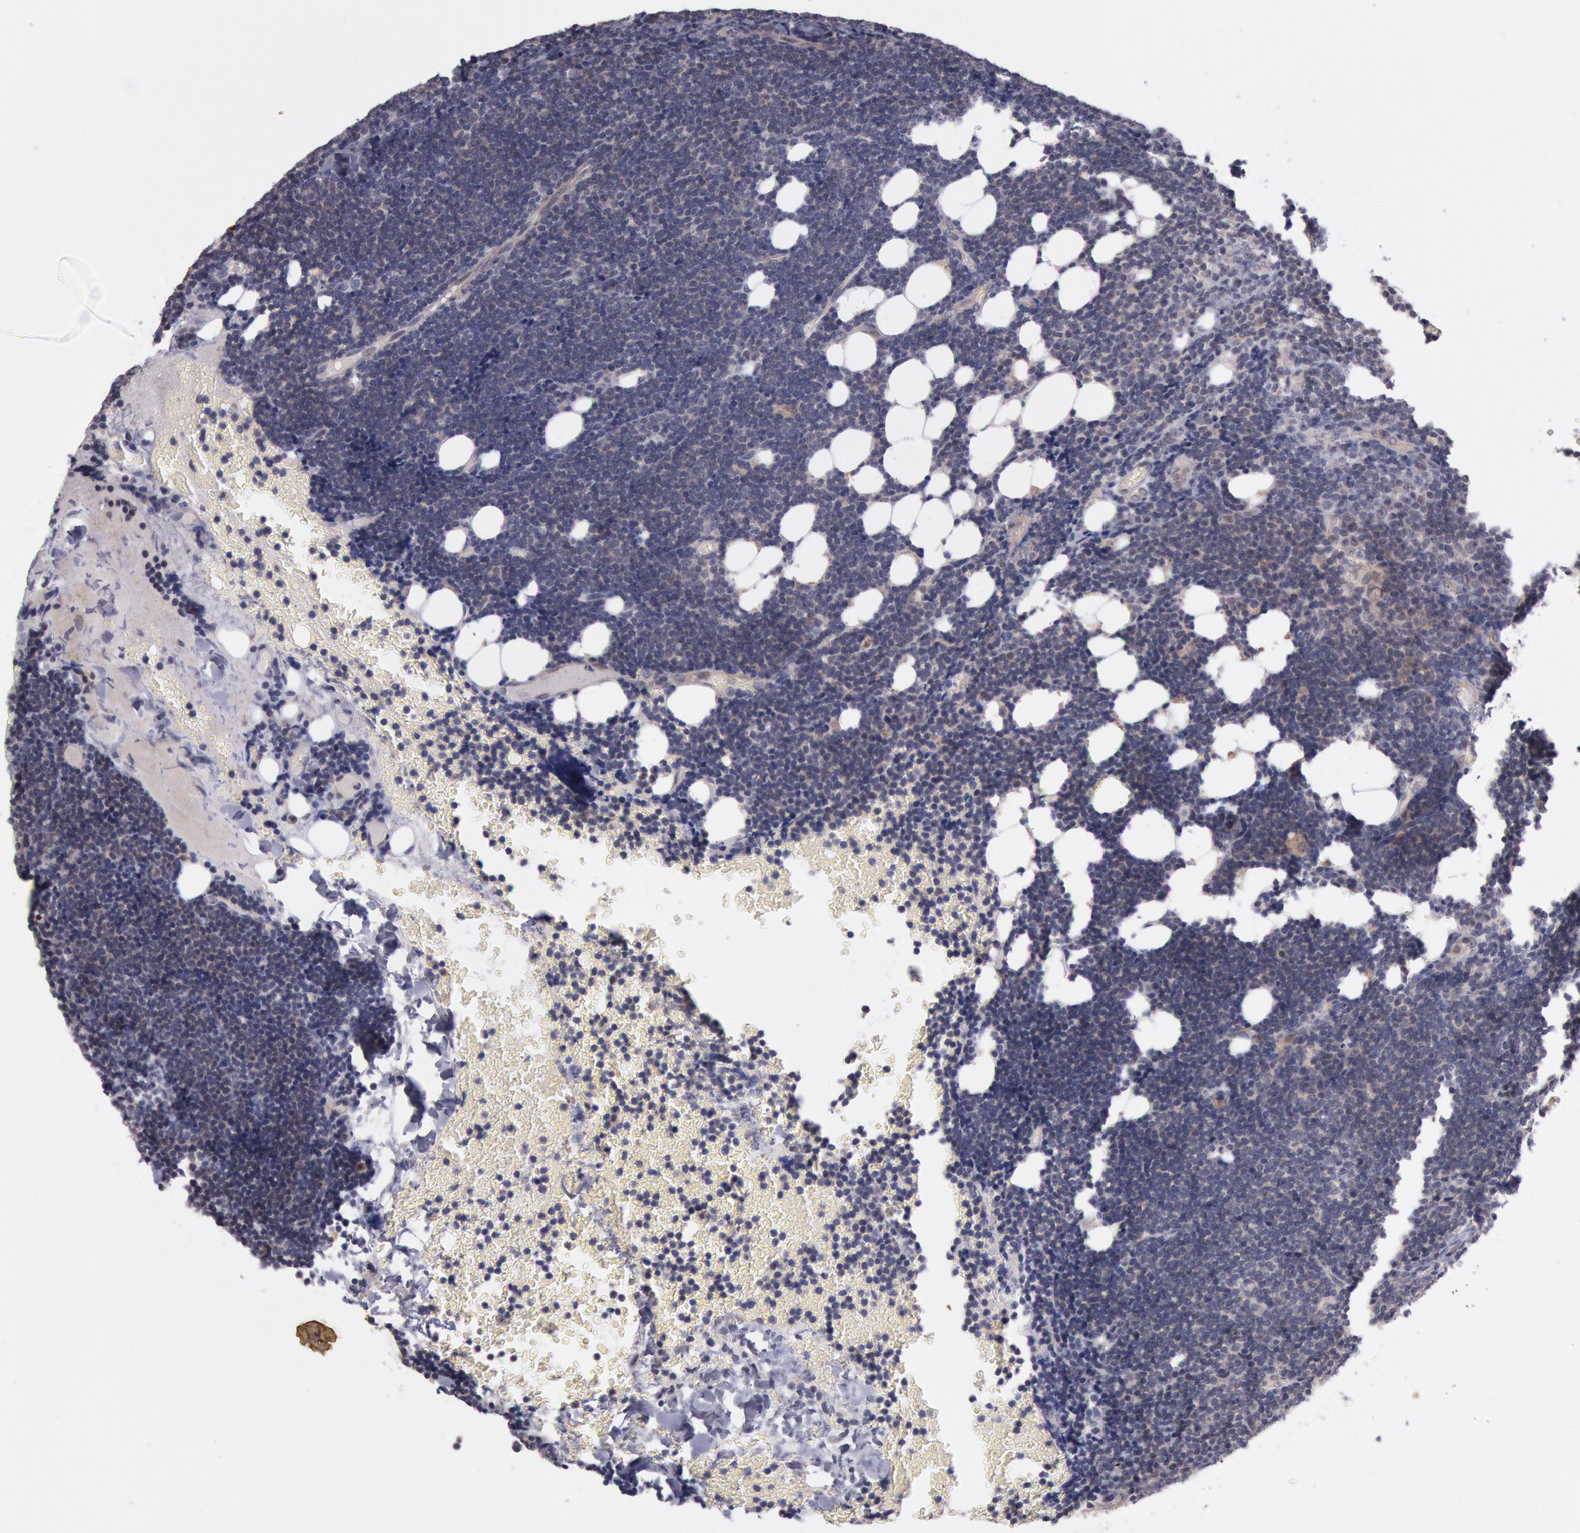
{"staining": {"intensity": "weak", "quantity": "25%-75%", "location": "cytoplasmic/membranous"}, "tissue": "lymphoma", "cell_type": "Tumor cells", "image_type": "cancer", "snomed": [{"axis": "morphology", "description": "Malignant lymphoma, non-Hodgkin's type, Low grade"}, {"axis": "topography", "description": "Lymph node"}], "caption": "Protein staining of lymphoma tissue exhibits weak cytoplasmic/membranous staining in about 25%-75% of tumor cells. The protein is shown in brown color, while the nuclei are stained blue.", "gene": "TRIB2", "patient": {"sex": "female", "age": 51}}